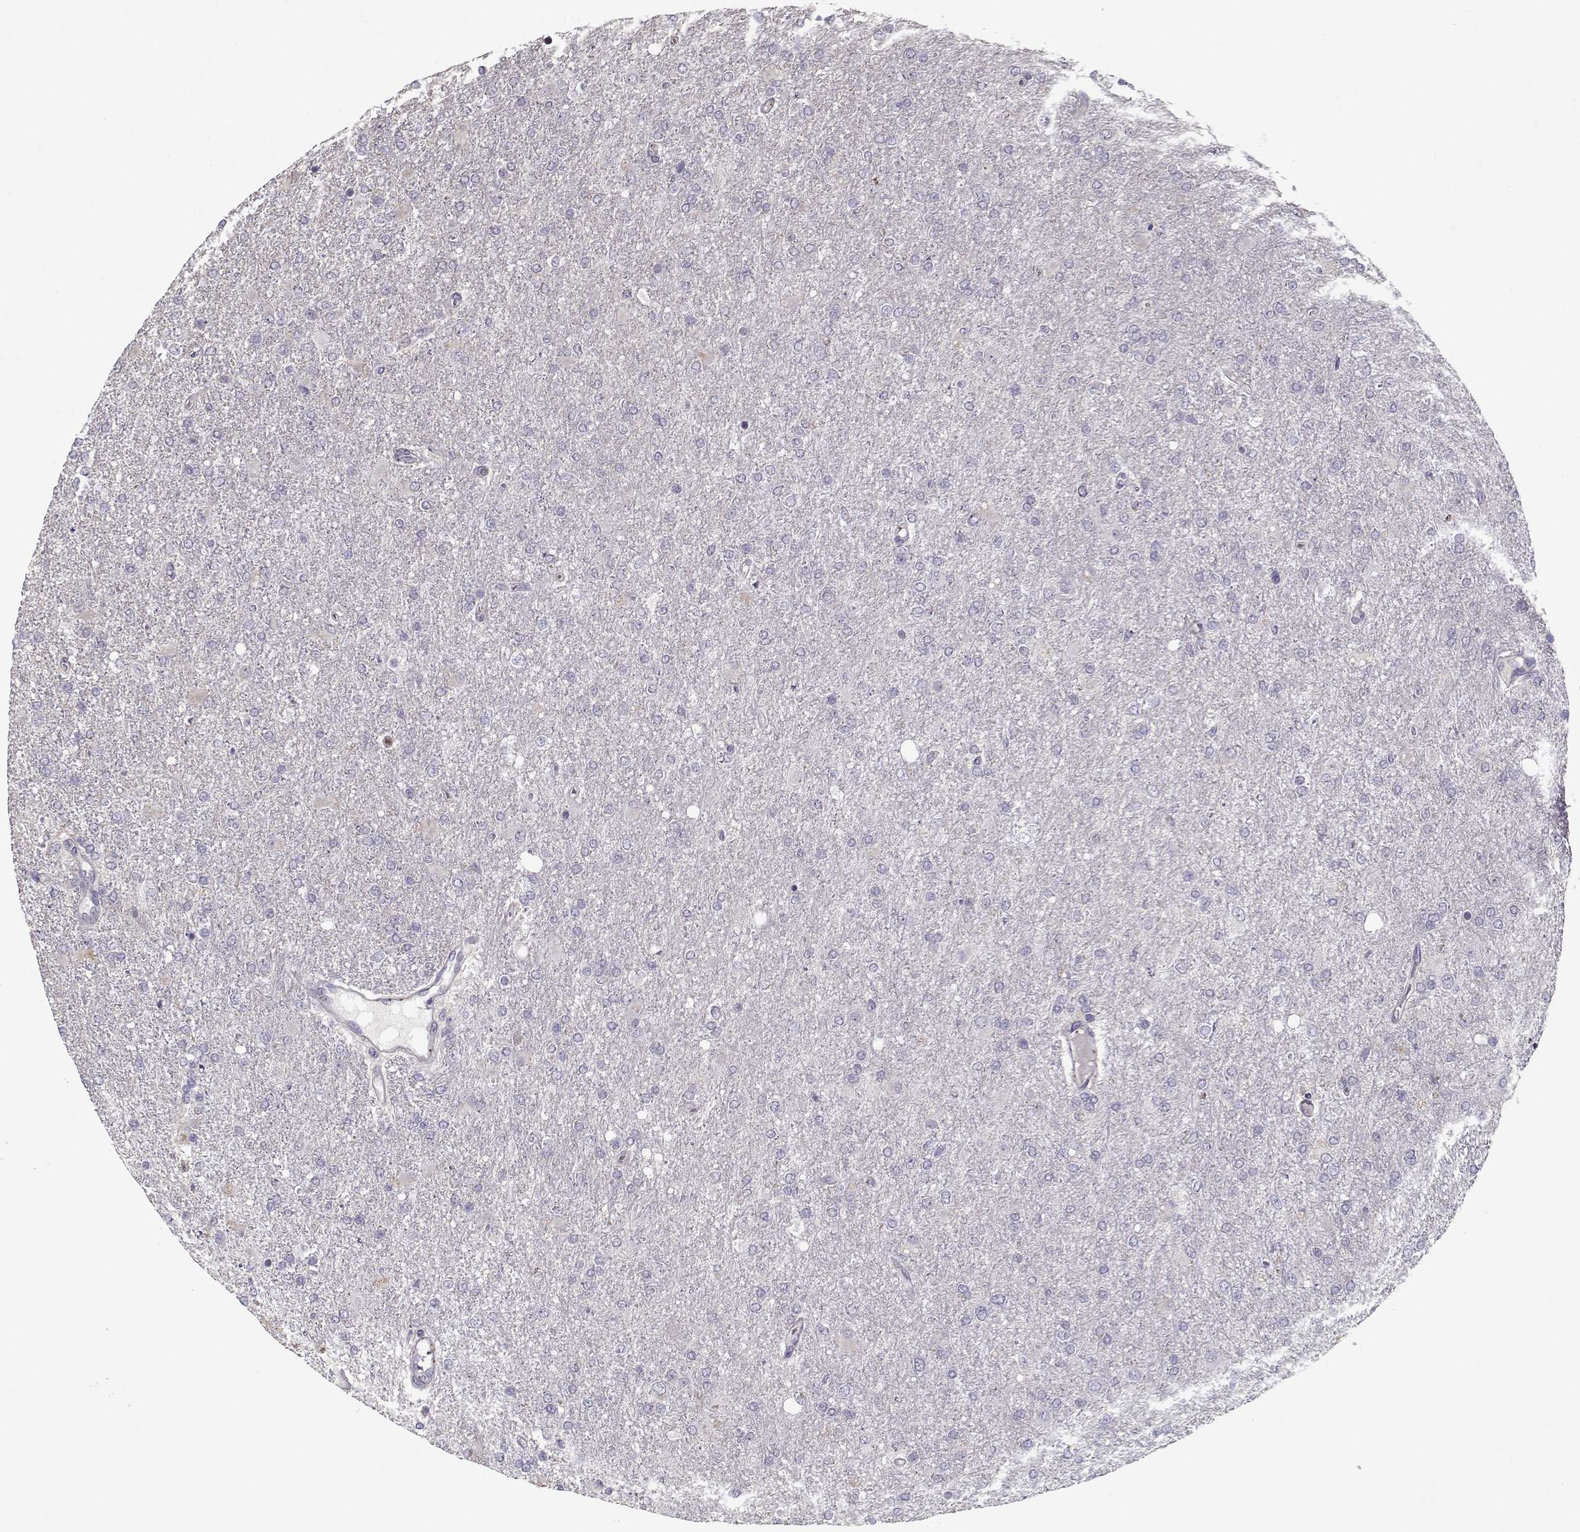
{"staining": {"intensity": "negative", "quantity": "none", "location": "none"}, "tissue": "glioma", "cell_type": "Tumor cells", "image_type": "cancer", "snomed": [{"axis": "morphology", "description": "Glioma, malignant, High grade"}, {"axis": "topography", "description": "Cerebral cortex"}], "caption": "Immunohistochemistry of malignant glioma (high-grade) exhibits no positivity in tumor cells. Nuclei are stained in blue.", "gene": "UNC13D", "patient": {"sex": "male", "age": 70}}